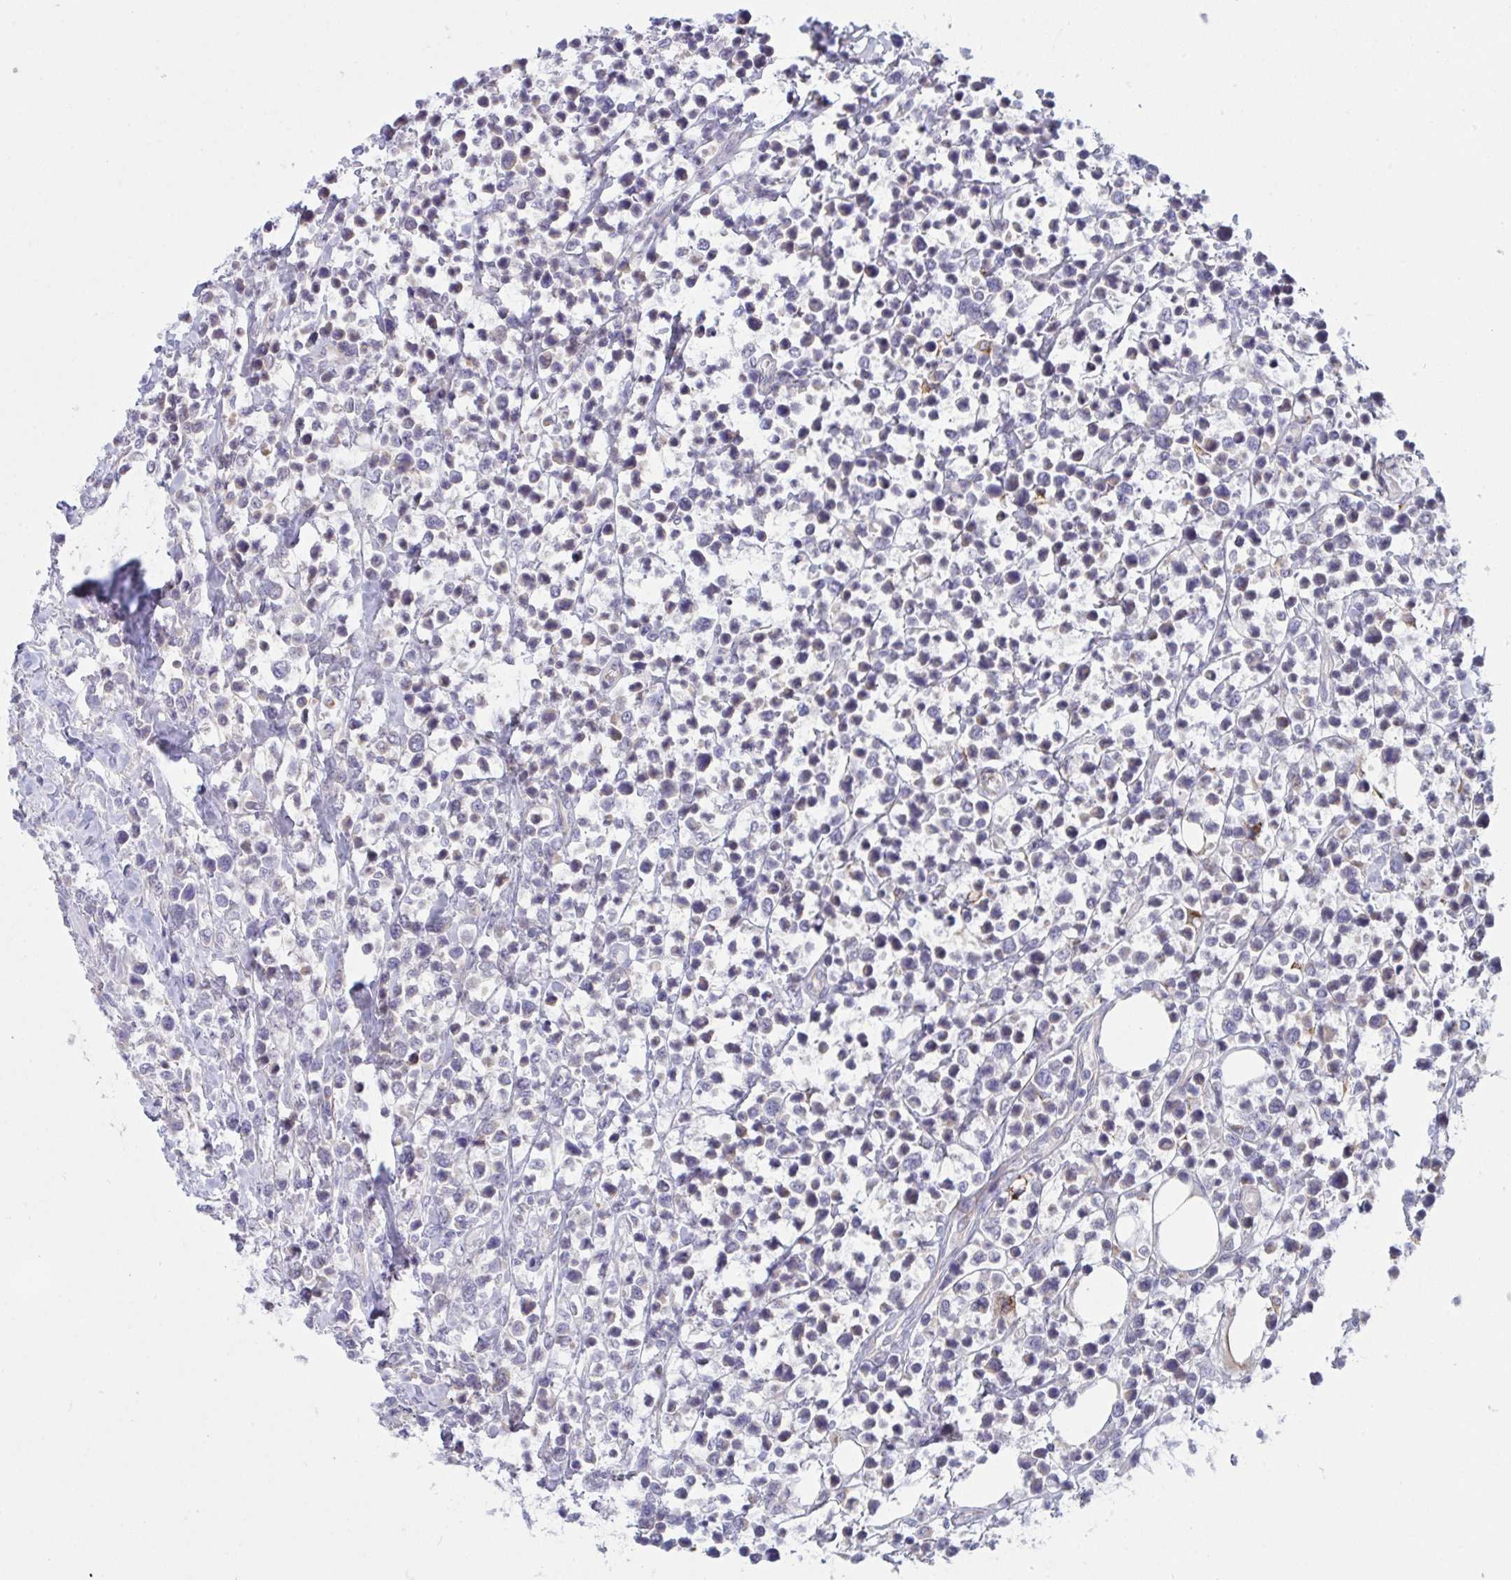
{"staining": {"intensity": "negative", "quantity": "none", "location": "none"}, "tissue": "lymphoma", "cell_type": "Tumor cells", "image_type": "cancer", "snomed": [{"axis": "morphology", "description": "Malignant lymphoma, non-Hodgkin's type, High grade"}, {"axis": "topography", "description": "Soft tissue"}], "caption": "Tumor cells show no significant protein staining in lymphoma.", "gene": "DCBLD1", "patient": {"sex": "female", "age": 56}}